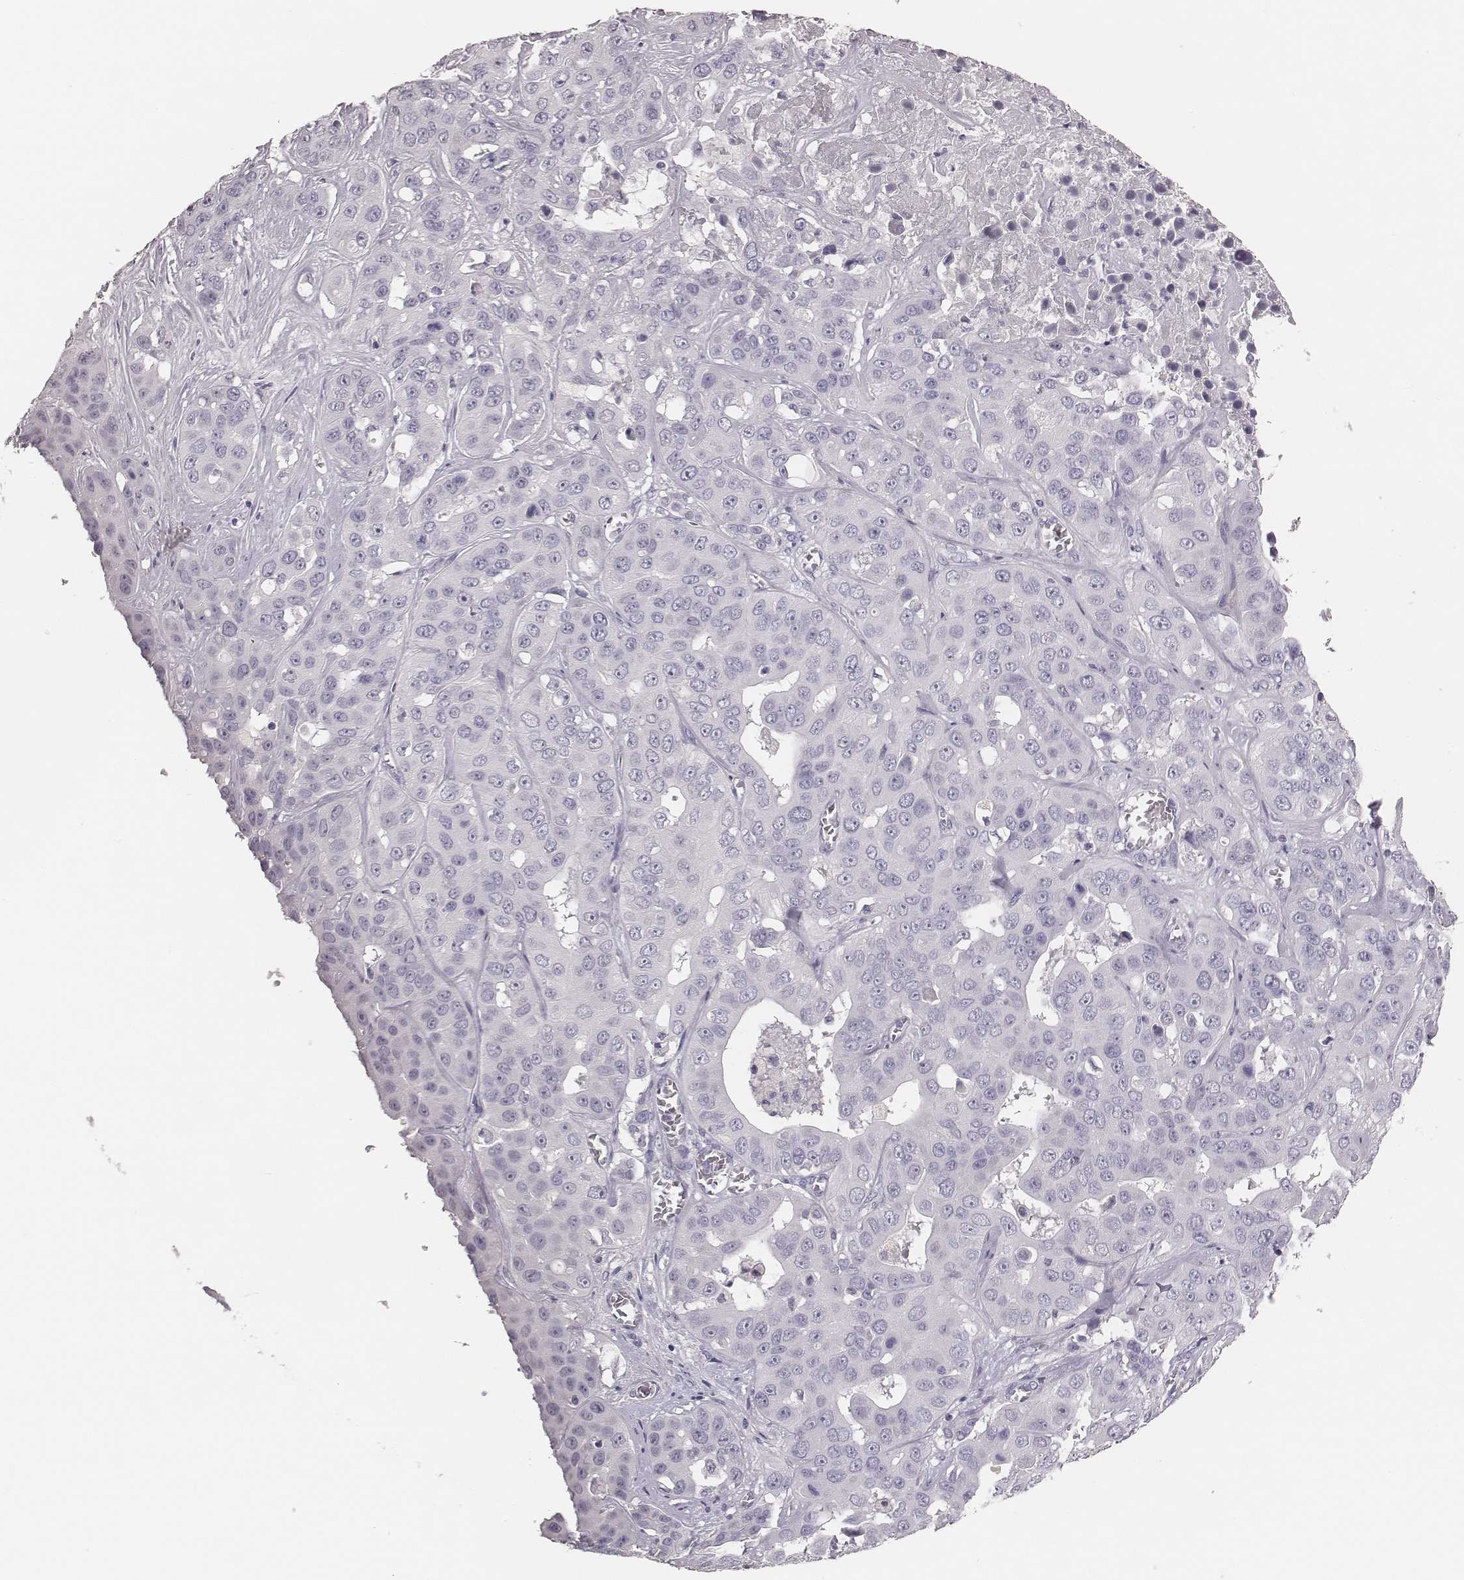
{"staining": {"intensity": "negative", "quantity": "none", "location": "none"}, "tissue": "liver cancer", "cell_type": "Tumor cells", "image_type": "cancer", "snomed": [{"axis": "morphology", "description": "Cholangiocarcinoma"}, {"axis": "topography", "description": "Liver"}], "caption": "Immunohistochemistry histopathology image of neoplastic tissue: human liver cancer (cholangiocarcinoma) stained with DAB demonstrates no significant protein staining in tumor cells.", "gene": "MYH6", "patient": {"sex": "female", "age": 52}}